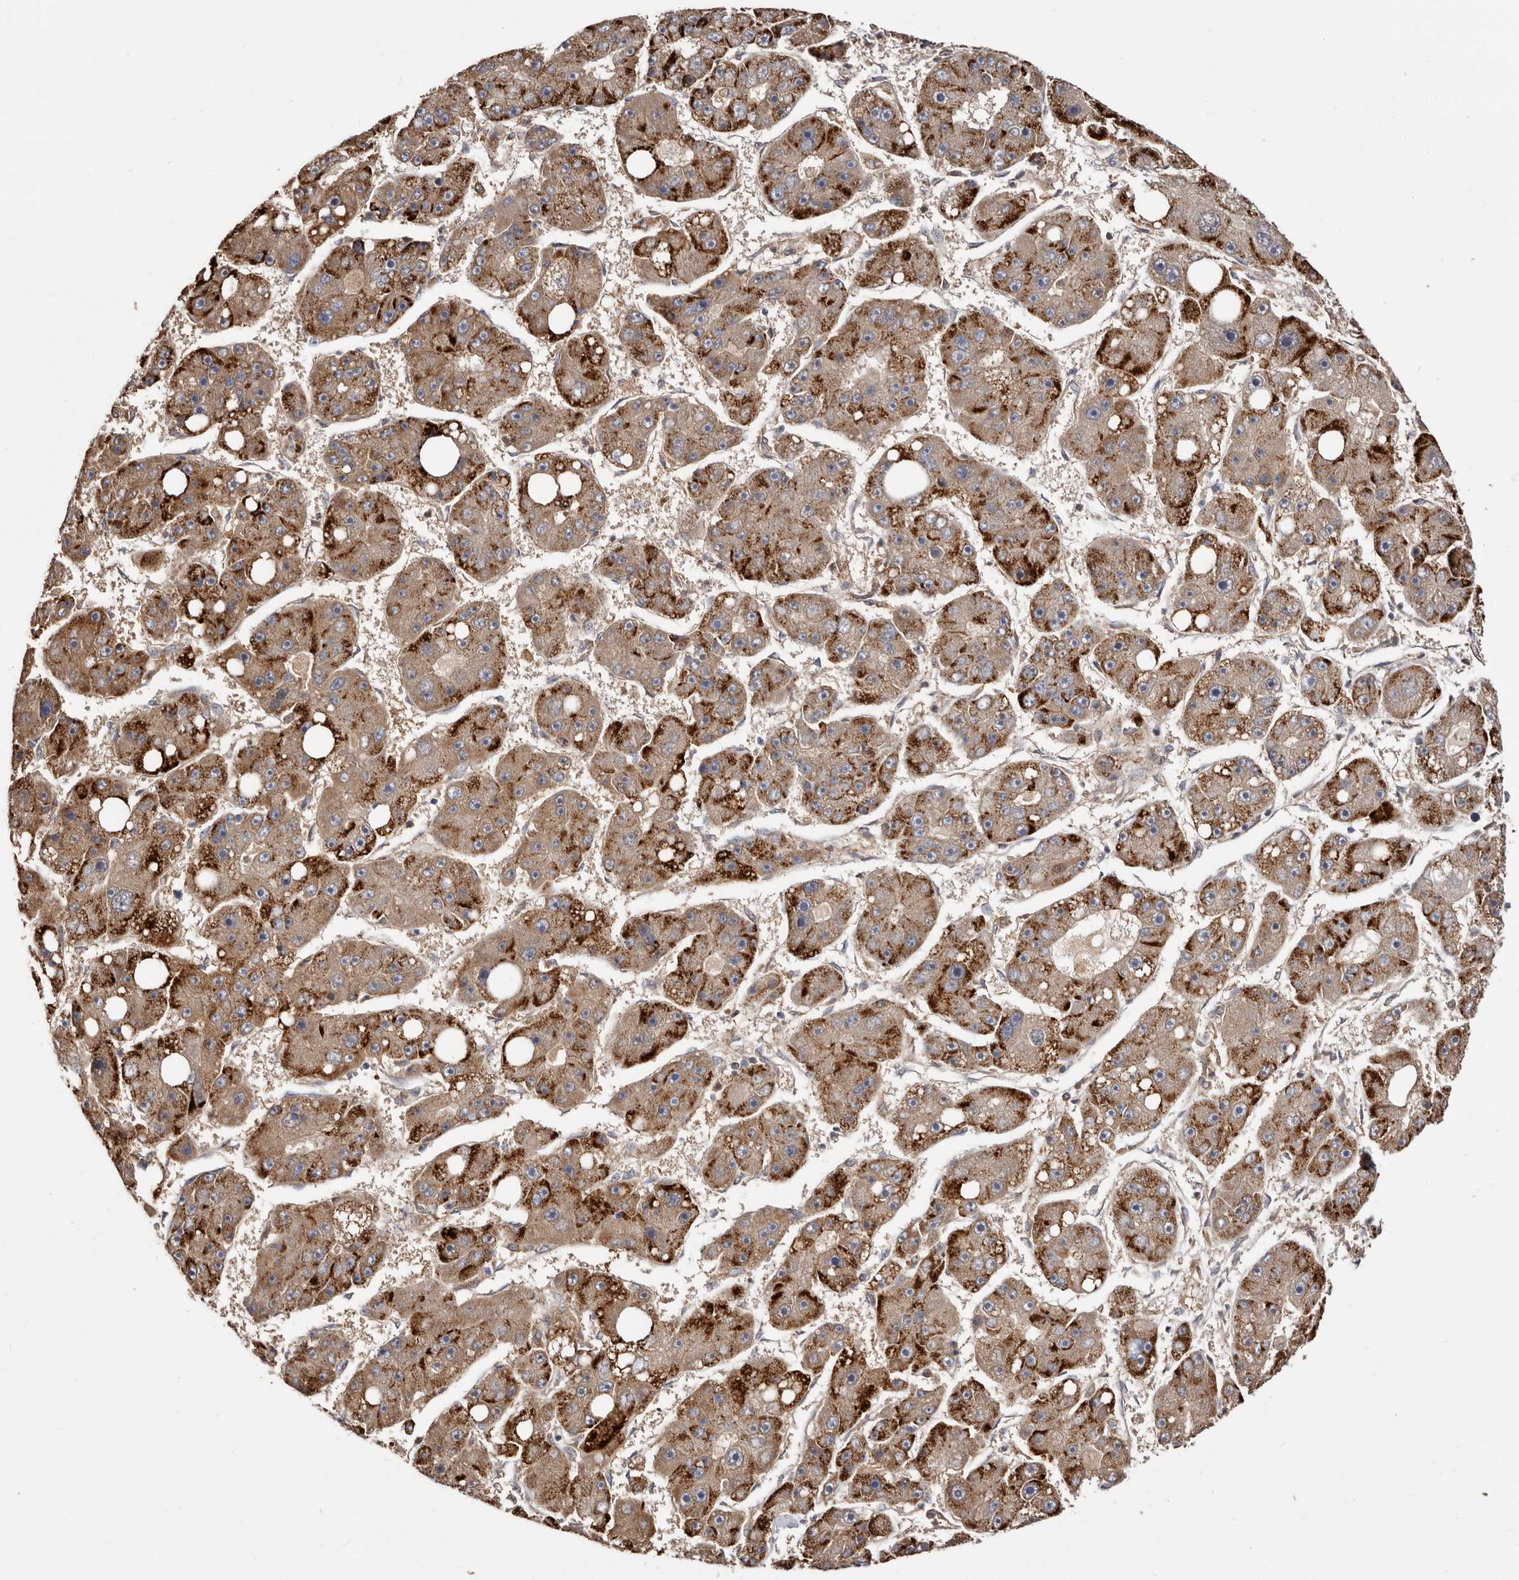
{"staining": {"intensity": "moderate", "quantity": ">75%", "location": "cytoplasmic/membranous"}, "tissue": "liver cancer", "cell_type": "Tumor cells", "image_type": "cancer", "snomed": [{"axis": "morphology", "description": "Carcinoma, Hepatocellular, NOS"}, {"axis": "topography", "description": "Liver"}], "caption": "DAB (3,3'-diaminobenzidine) immunohistochemical staining of liver cancer exhibits moderate cytoplasmic/membranous protein positivity in approximately >75% of tumor cells.", "gene": "LRRC25", "patient": {"sex": "female", "age": 61}}